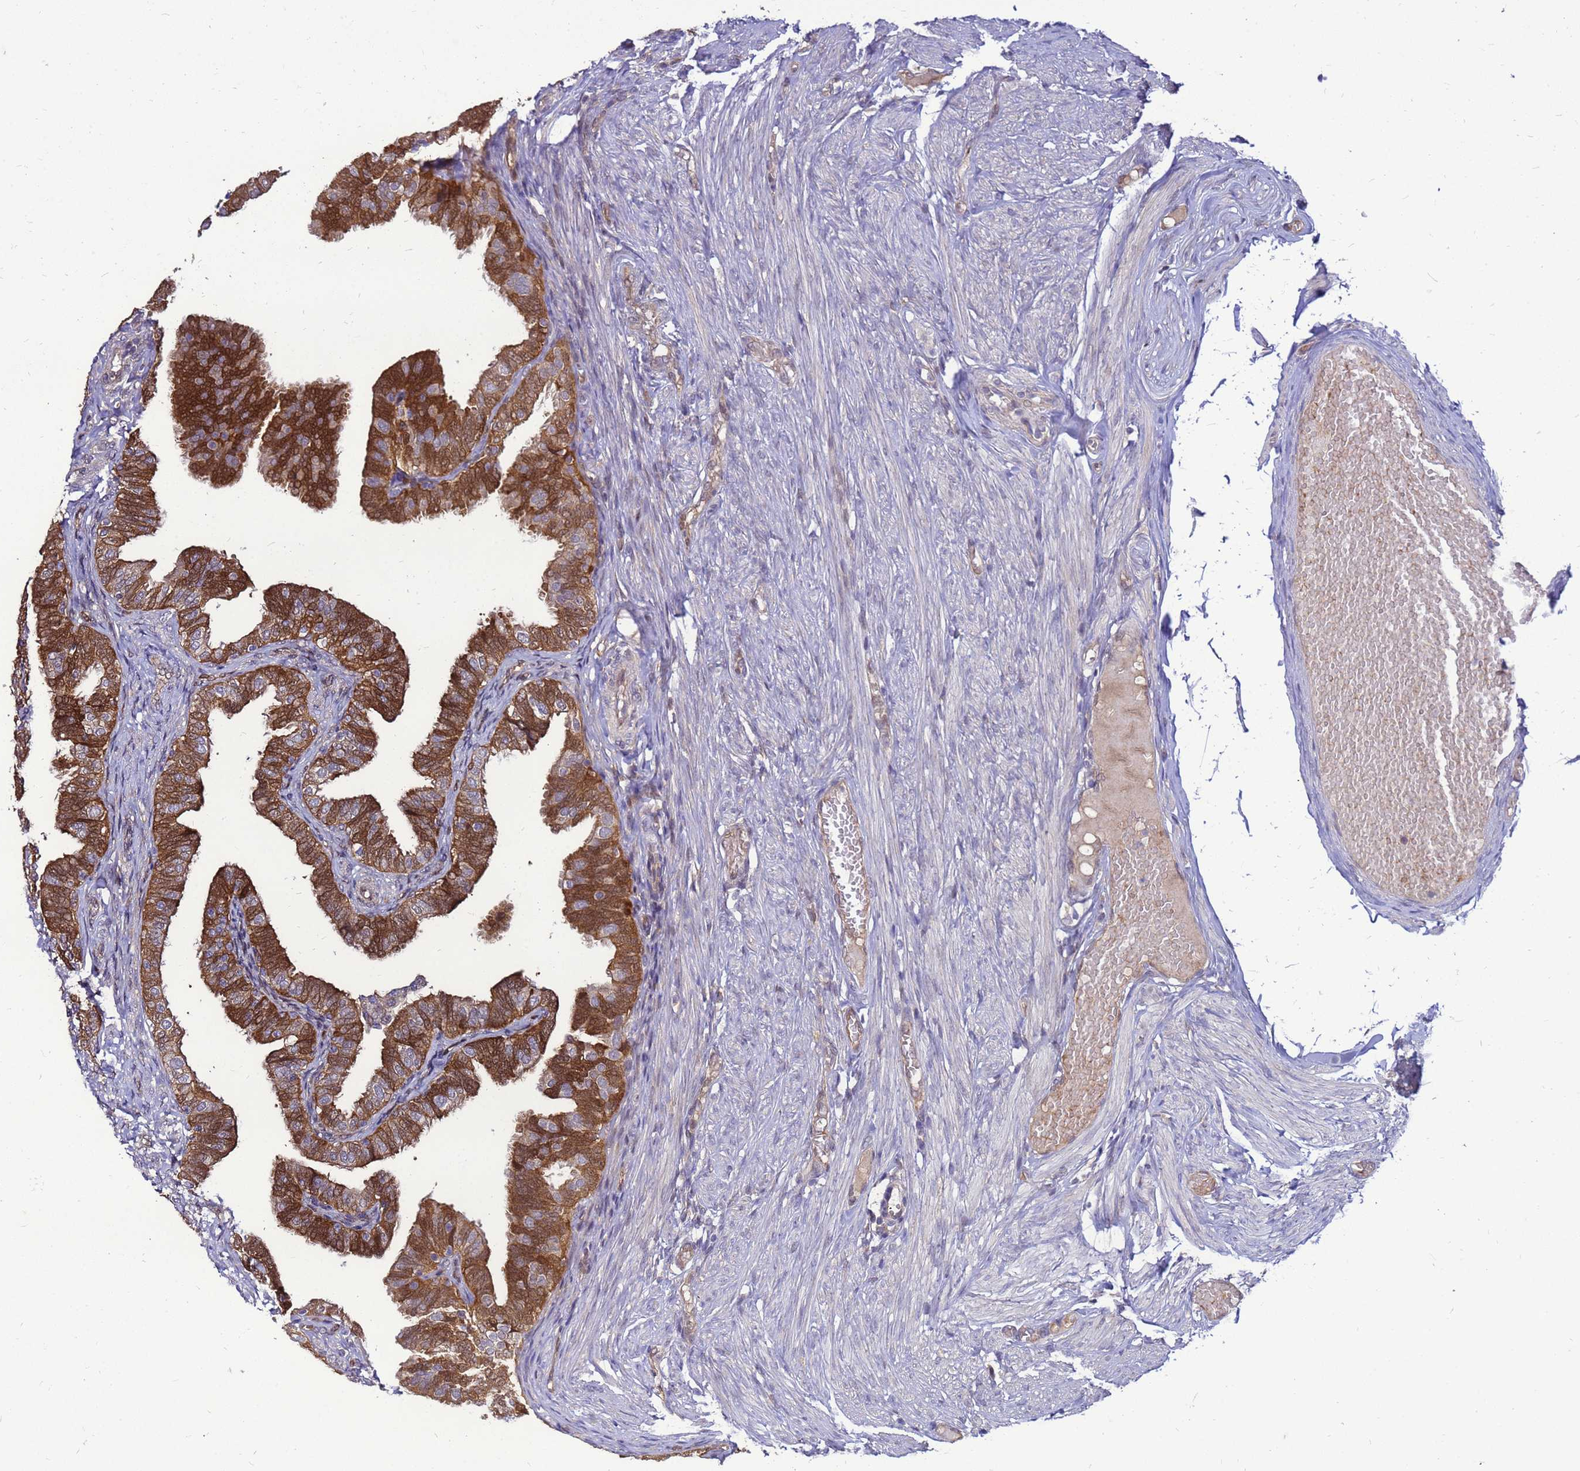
{"staining": {"intensity": "strong", "quantity": "25%-75%", "location": "cytoplasmic/membranous,nuclear"}, "tissue": "fallopian tube", "cell_type": "Glandular cells", "image_type": "normal", "snomed": [{"axis": "morphology", "description": "Normal tissue, NOS"}, {"axis": "topography", "description": "Fallopian tube"}], "caption": "Fallopian tube stained with immunohistochemistry (IHC) reveals strong cytoplasmic/membranous,nuclear expression in about 25%-75% of glandular cells.", "gene": "EIF4EBP3", "patient": {"sex": "female", "age": 39}}